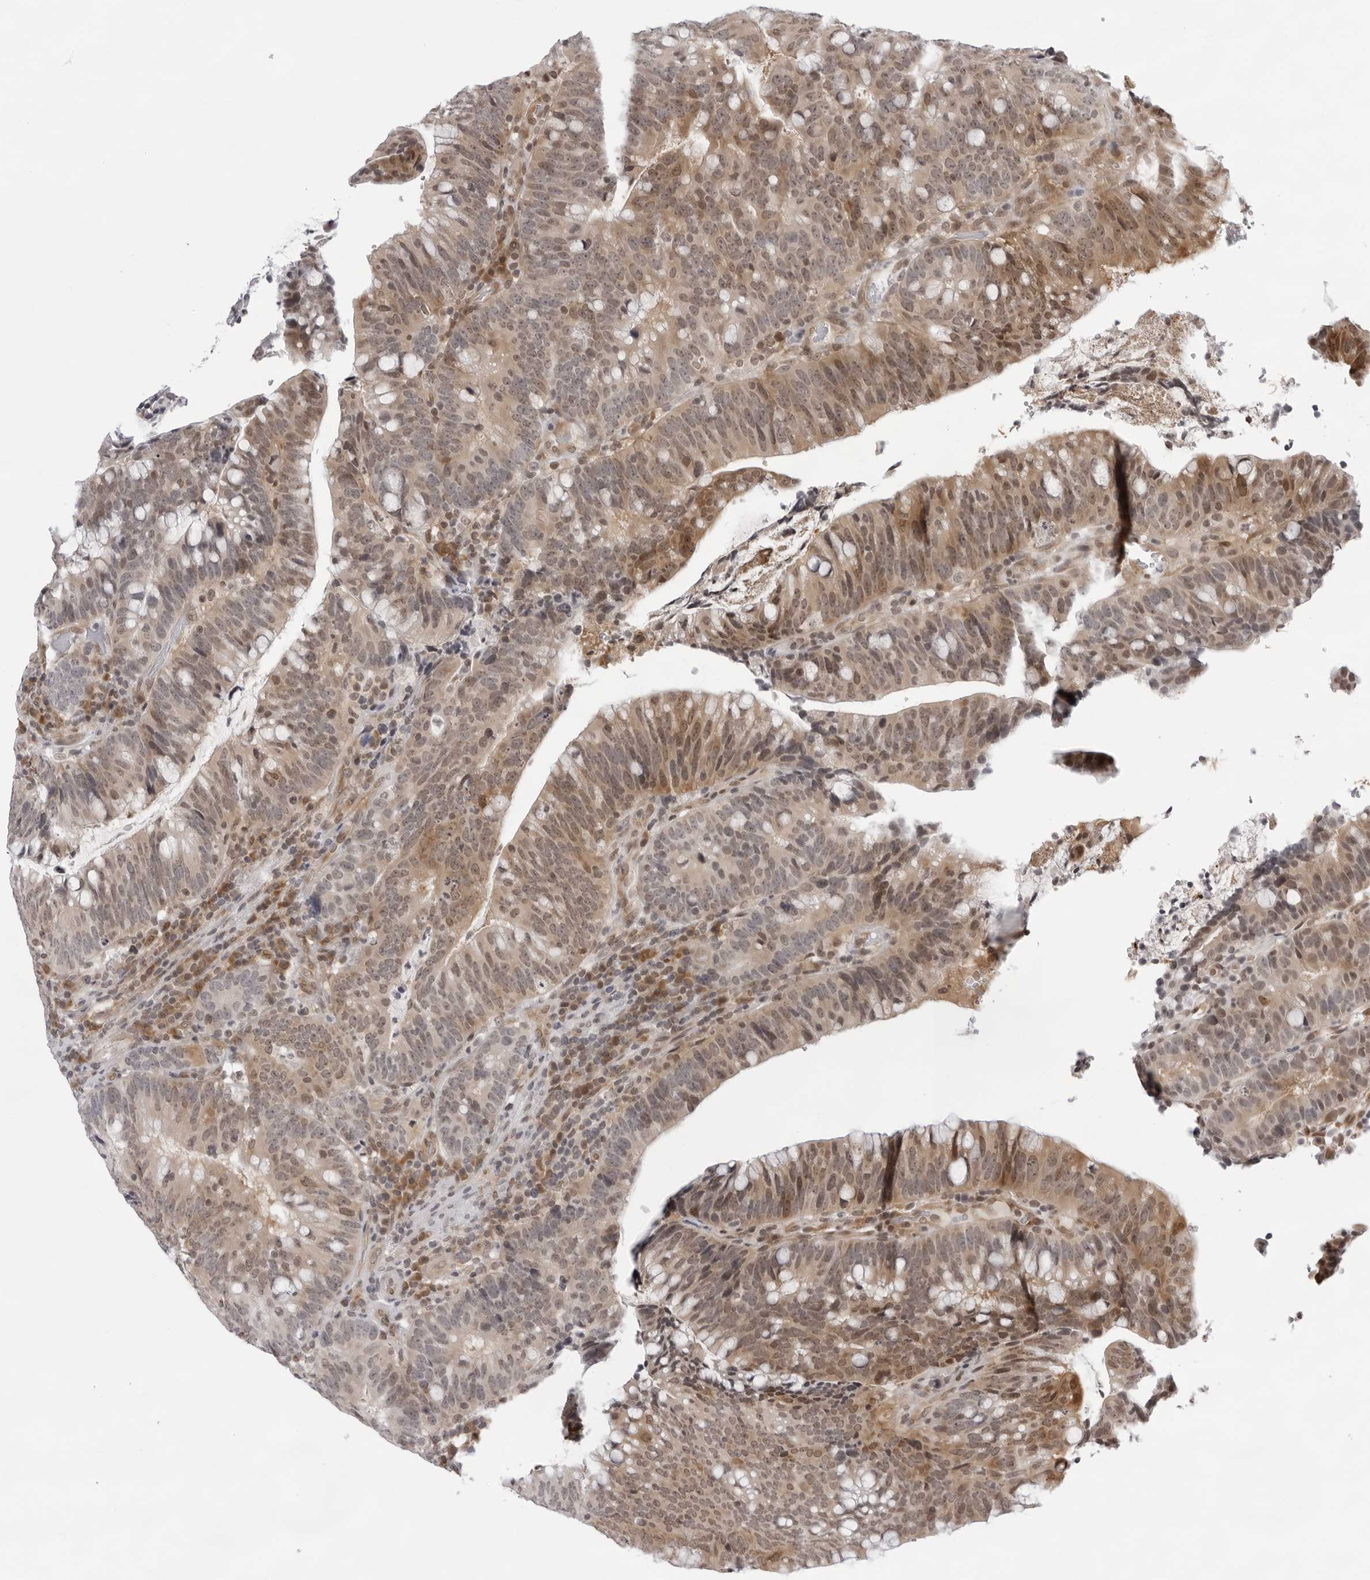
{"staining": {"intensity": "moderate", "quantity": ">75%", "location": "cytoplasmic/membranous"}, "tissue": "colorectal cancer", "cell_type": "Tumor cells", "image_type": "cancer", "snomed": [{"axis": "morphology", "description": "Adenocarcinoma, NOS"}, {"axis": "topography", "description": "Colon"}], "caption": "Colorectal cancer (adenocarcinoma) tissue exhibits moderate cytoplasmic/membranous staining in approximately >75% of tumor cells (DAB = brown stain, brightfield microscopy at high magnification).", "gene": "CASP7", "patient": {"sex": "female", "age": 66}}